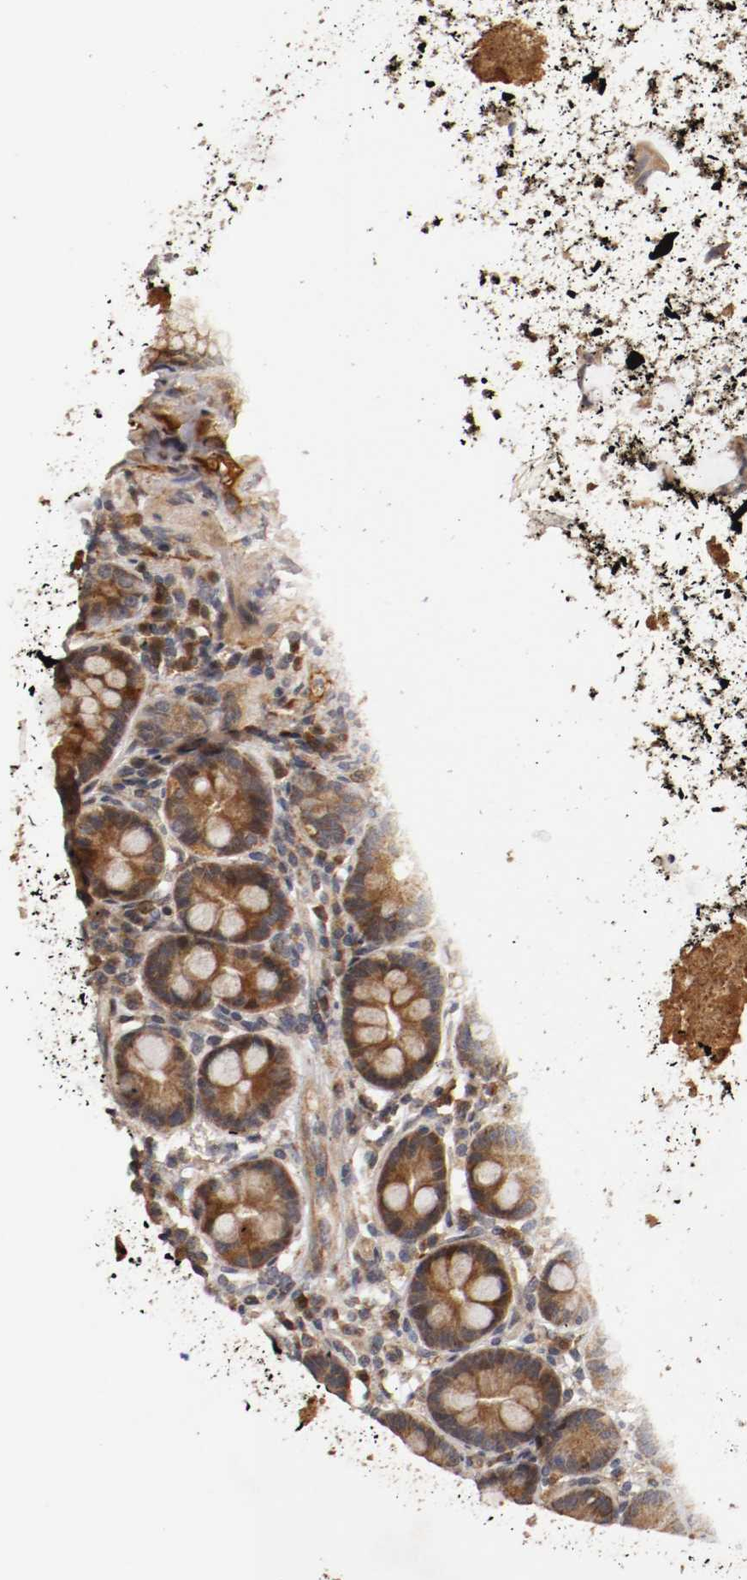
{"staining": {"intensity": "weak", "quantity": "25%-75%", "location": "cytoplasmic/membranous,nuclear"}, "tissue": "duodenum", "cell_type": "Glandular cells", "image_type": "normal", "snomed": [{"axis": "morphology", "description": "Normal tissue, NOS"}, {"axis": "topography", "description": "Duodenum"}], "caption": "DAB (3,3'-diaminobenzidine) immunohistochemical staining of normal human duodenum demonstrates weak cytoplasmic/membranous,nuclear protein staining in about 25%-75% of glandular cells. (brown staining indicates protein expression, while blue staining denotes nuclei).", "gene": "TNFRSF1B", "patient": {"sex": "male", "age": 50}}